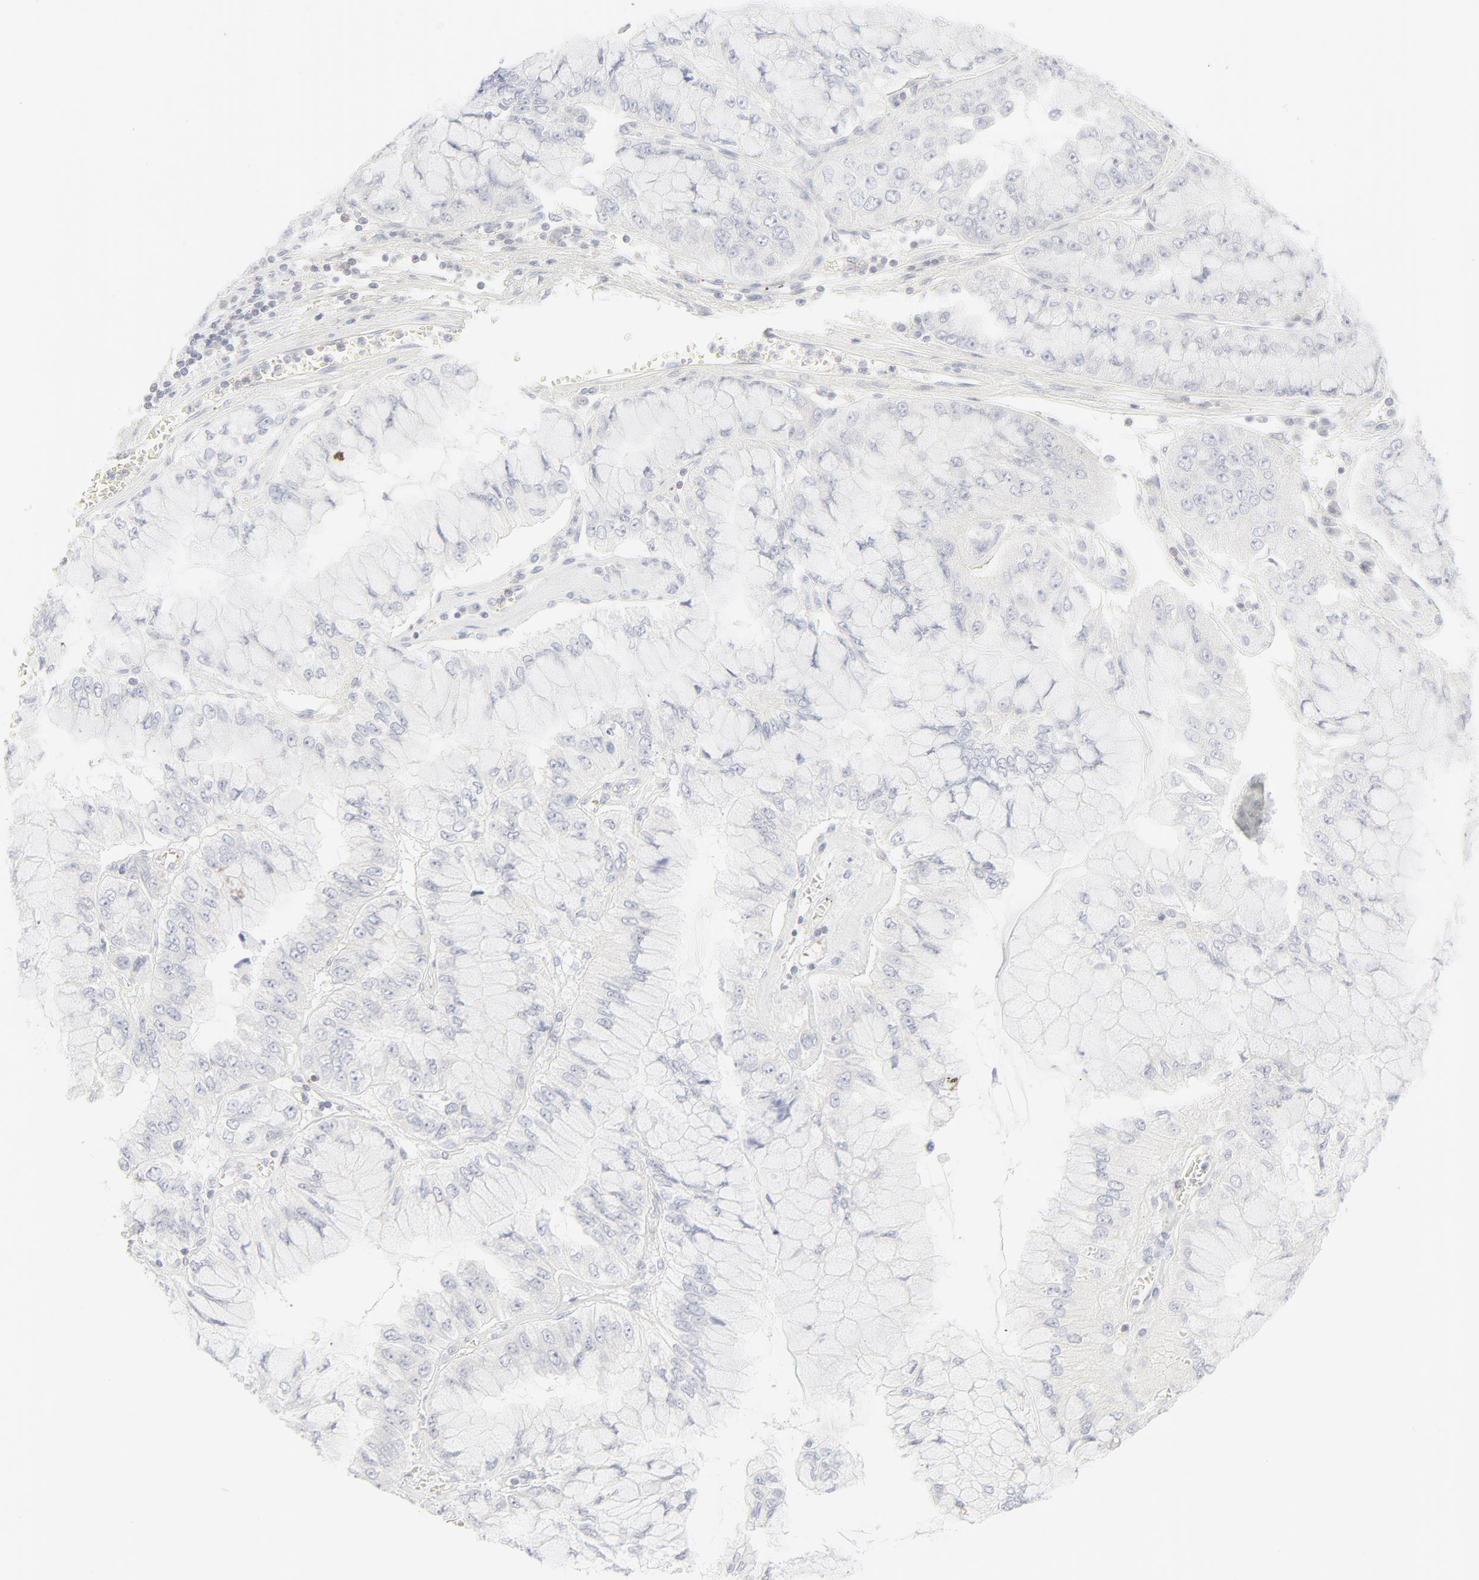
{"staining": {"intensity": "moderate", "quantity": "25%-75%", "location": "cytoplasmic/membranous"}, "tissue": "liver cancer", "cell_type": "Tumor cells", "image_type": "cancer", "snomed": [{"axis": "morphology", "description": "Cholangiocarcinoma"}, {"axis": "topography", "description": "Liver"}], "caption": "Liver cancer stained with immunohistochemistry (IHC) shows moderate cytoplasmic/membranous staining in approximately 25%-75% of tumor cells.", "gene": "PRKCB", "patient": {"sex": "female", "age": 79}}